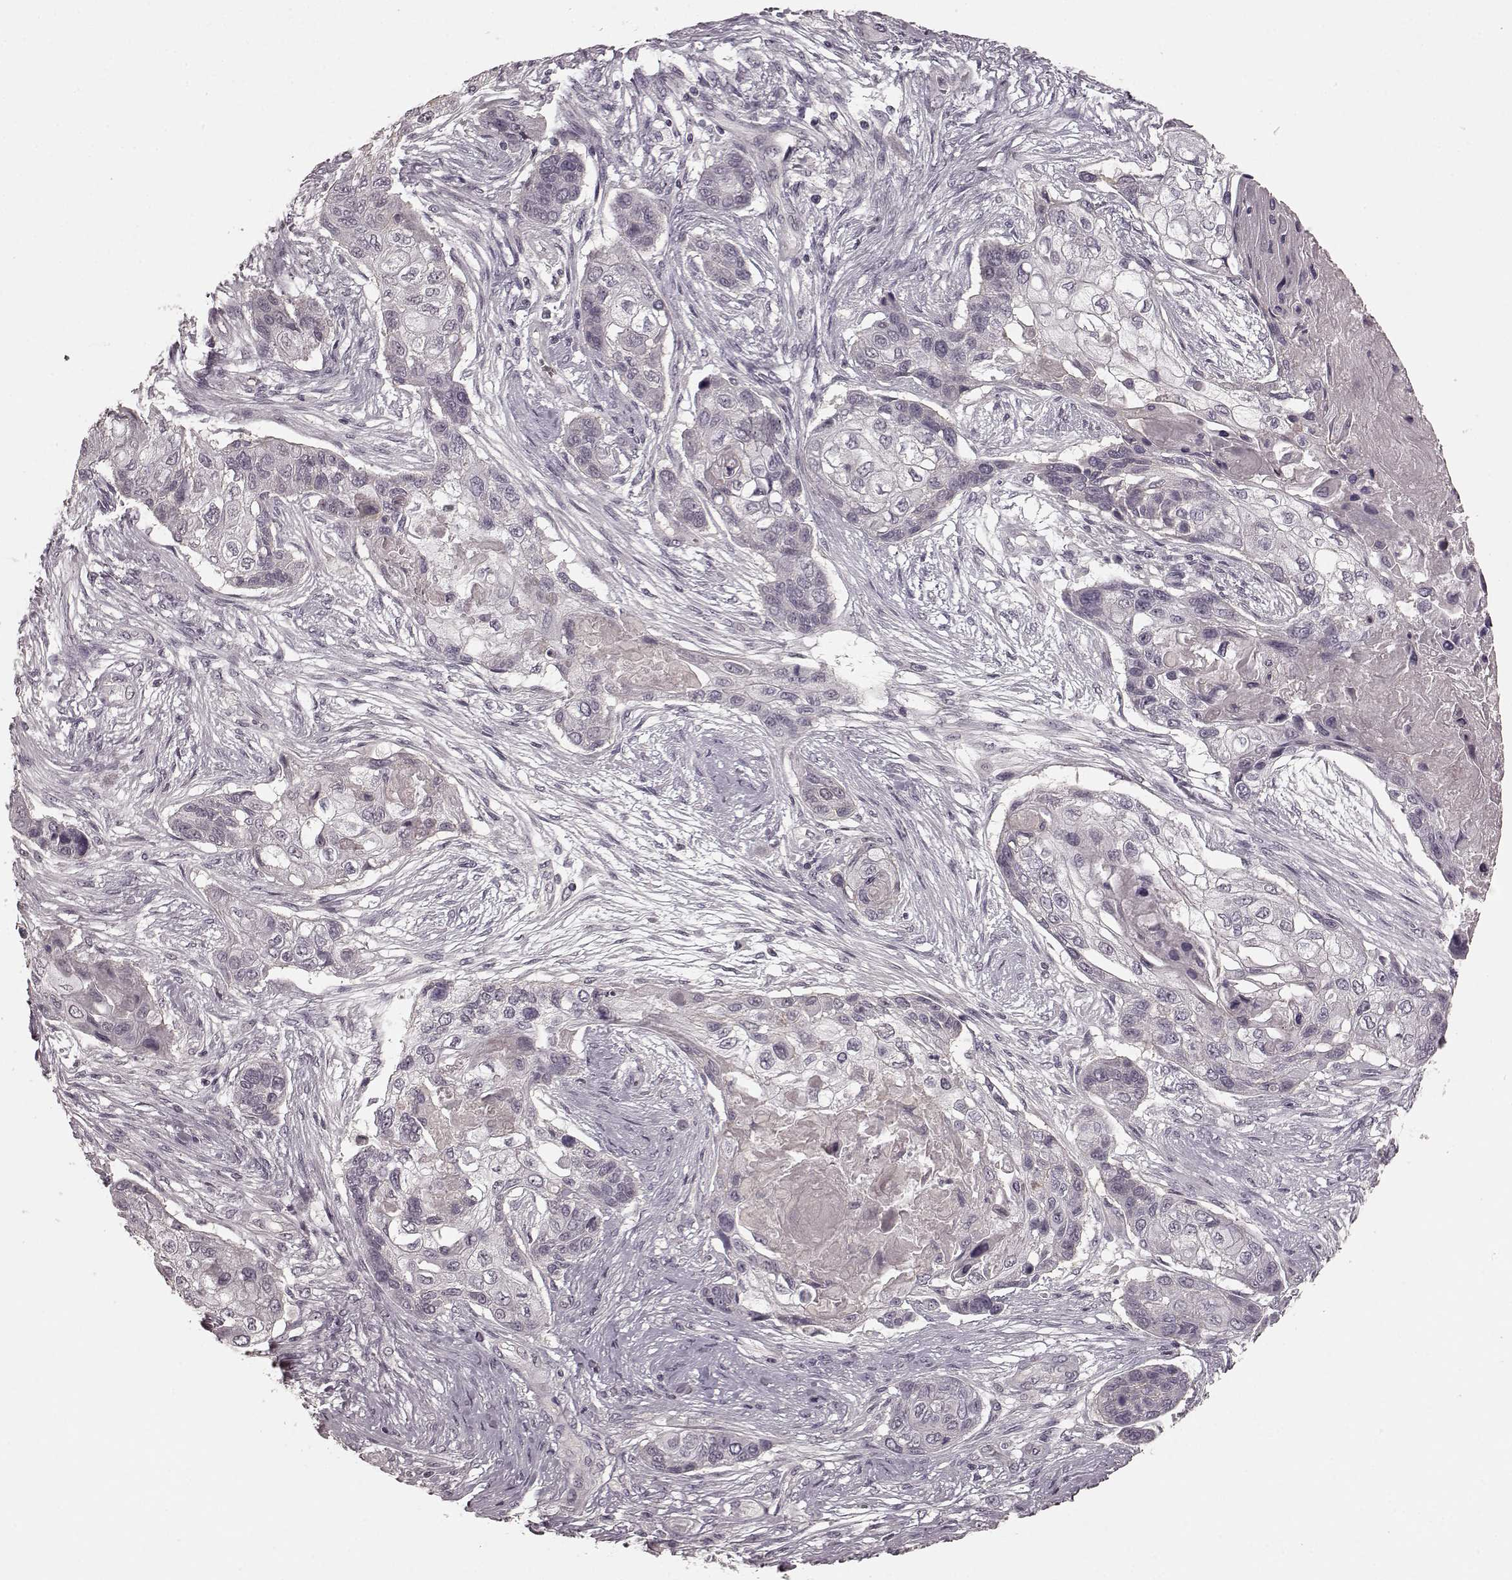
{"staining": {"intensity": "negative", "quantity": "none", "location": "none"}, "tissue": "lung cancer", "cell_type": "Tumor cells", "image_type": "cancer", "snomed": [{"axis": "morphology", "description": "Squamous cell carcinoma, NOS"}, {"axis": "topography", "description": "Lung"}], "caption": "Tumor cells show no significant protein staining in lung cancer. Nuclei are stained in blue.", "gene": "PRKCE", "patient": {"sex": "male", "age": 69}}